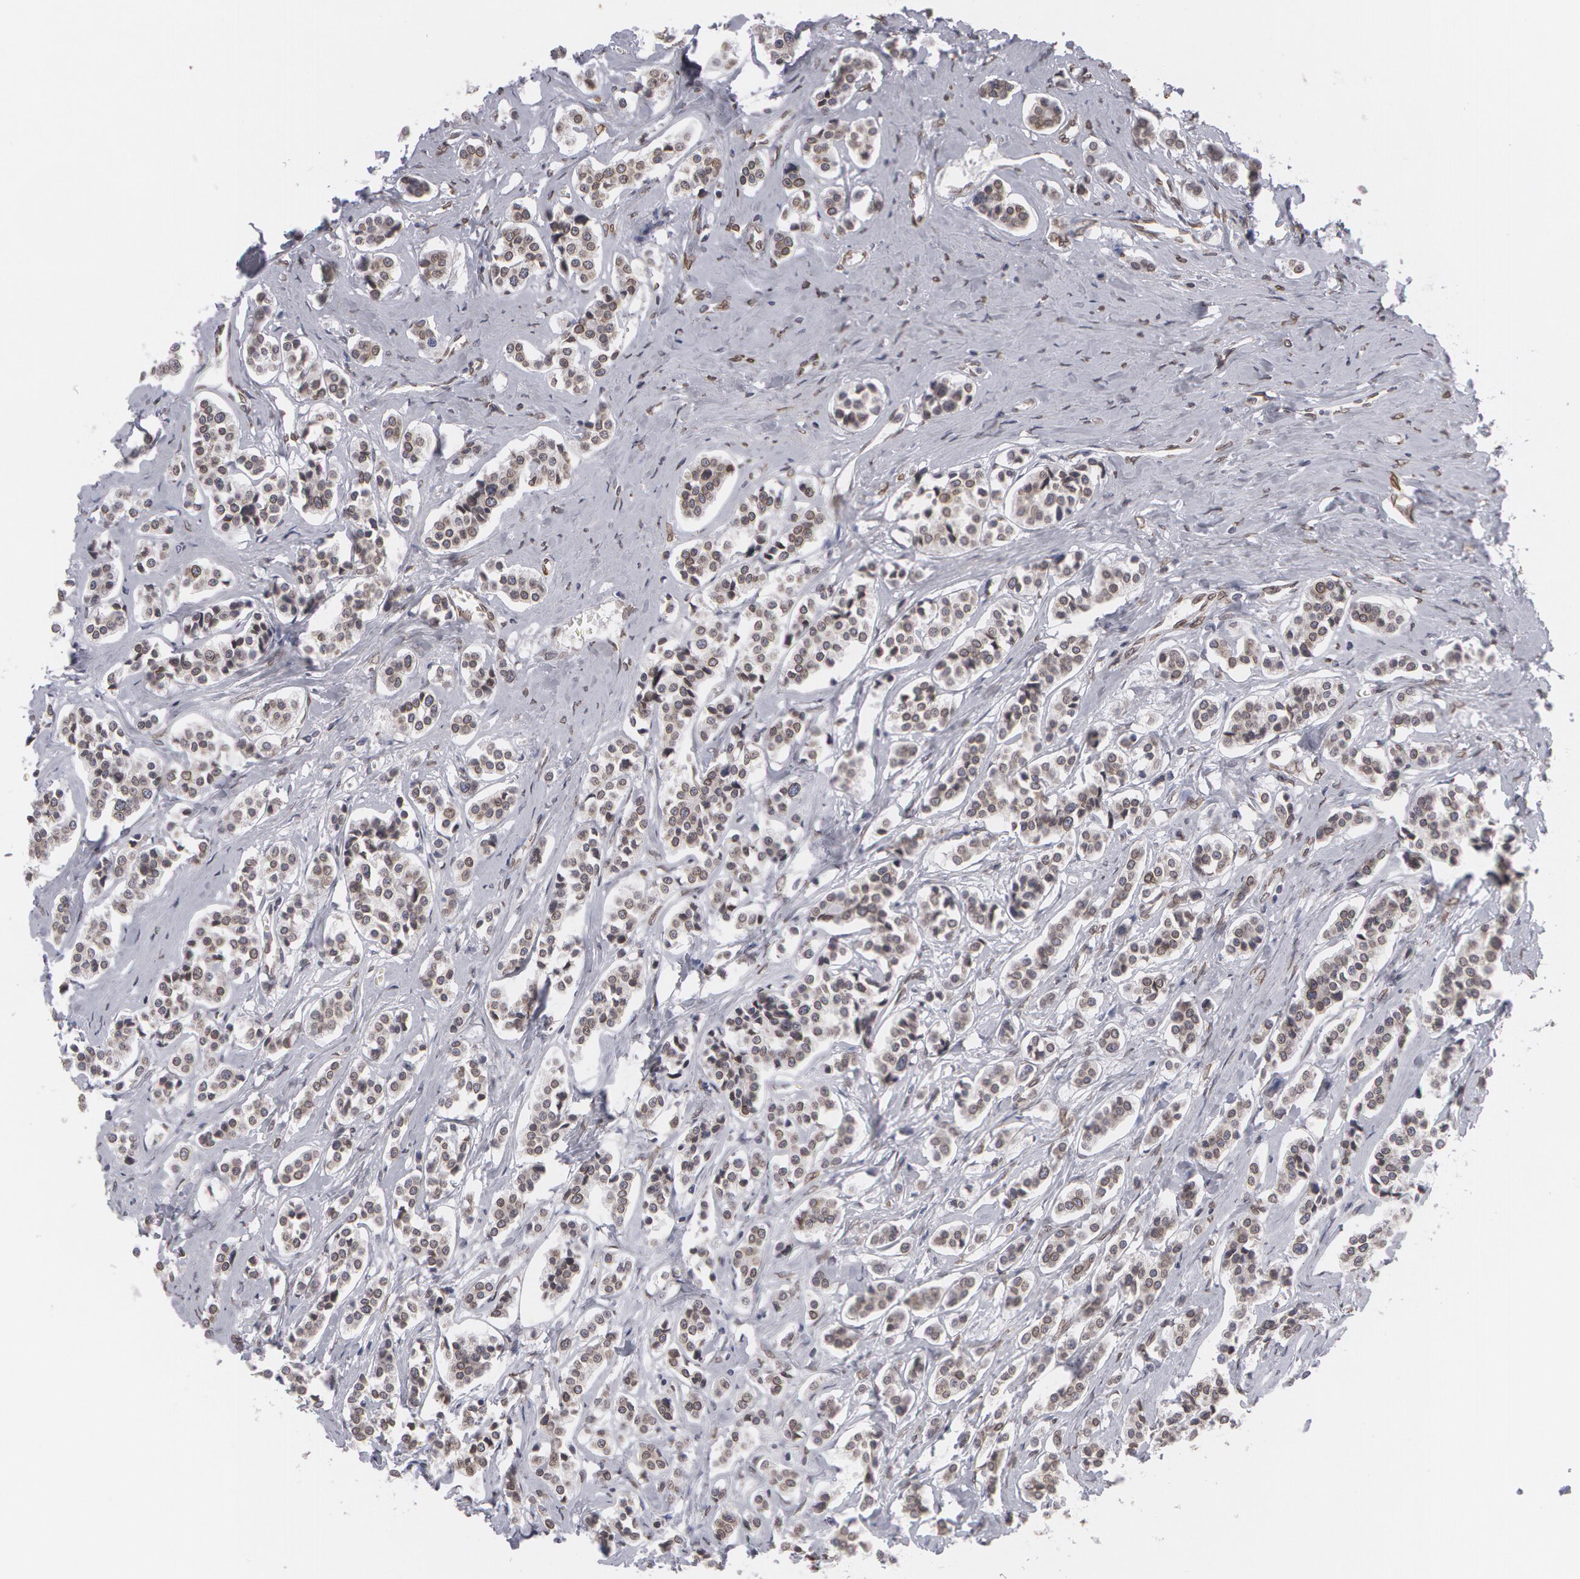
{"staining": {"intensity": "weak", "quantity": "<25%", "location": "nuclear"}, "tissue": "carcinoid", "cell_type": "Tumor cells", "image_type": "cancer", "snomed": [{"axis": "morphology", "description": "Carcinoid, malignant, NOS"}, {"axis": "topography", "description": "Small intestine"}], "caption": "Micrograph shows no protein staining in tumor cells of carcinoid tissue.", "gene": "EMD", "patient": {"sex": "male", "age": 63}}